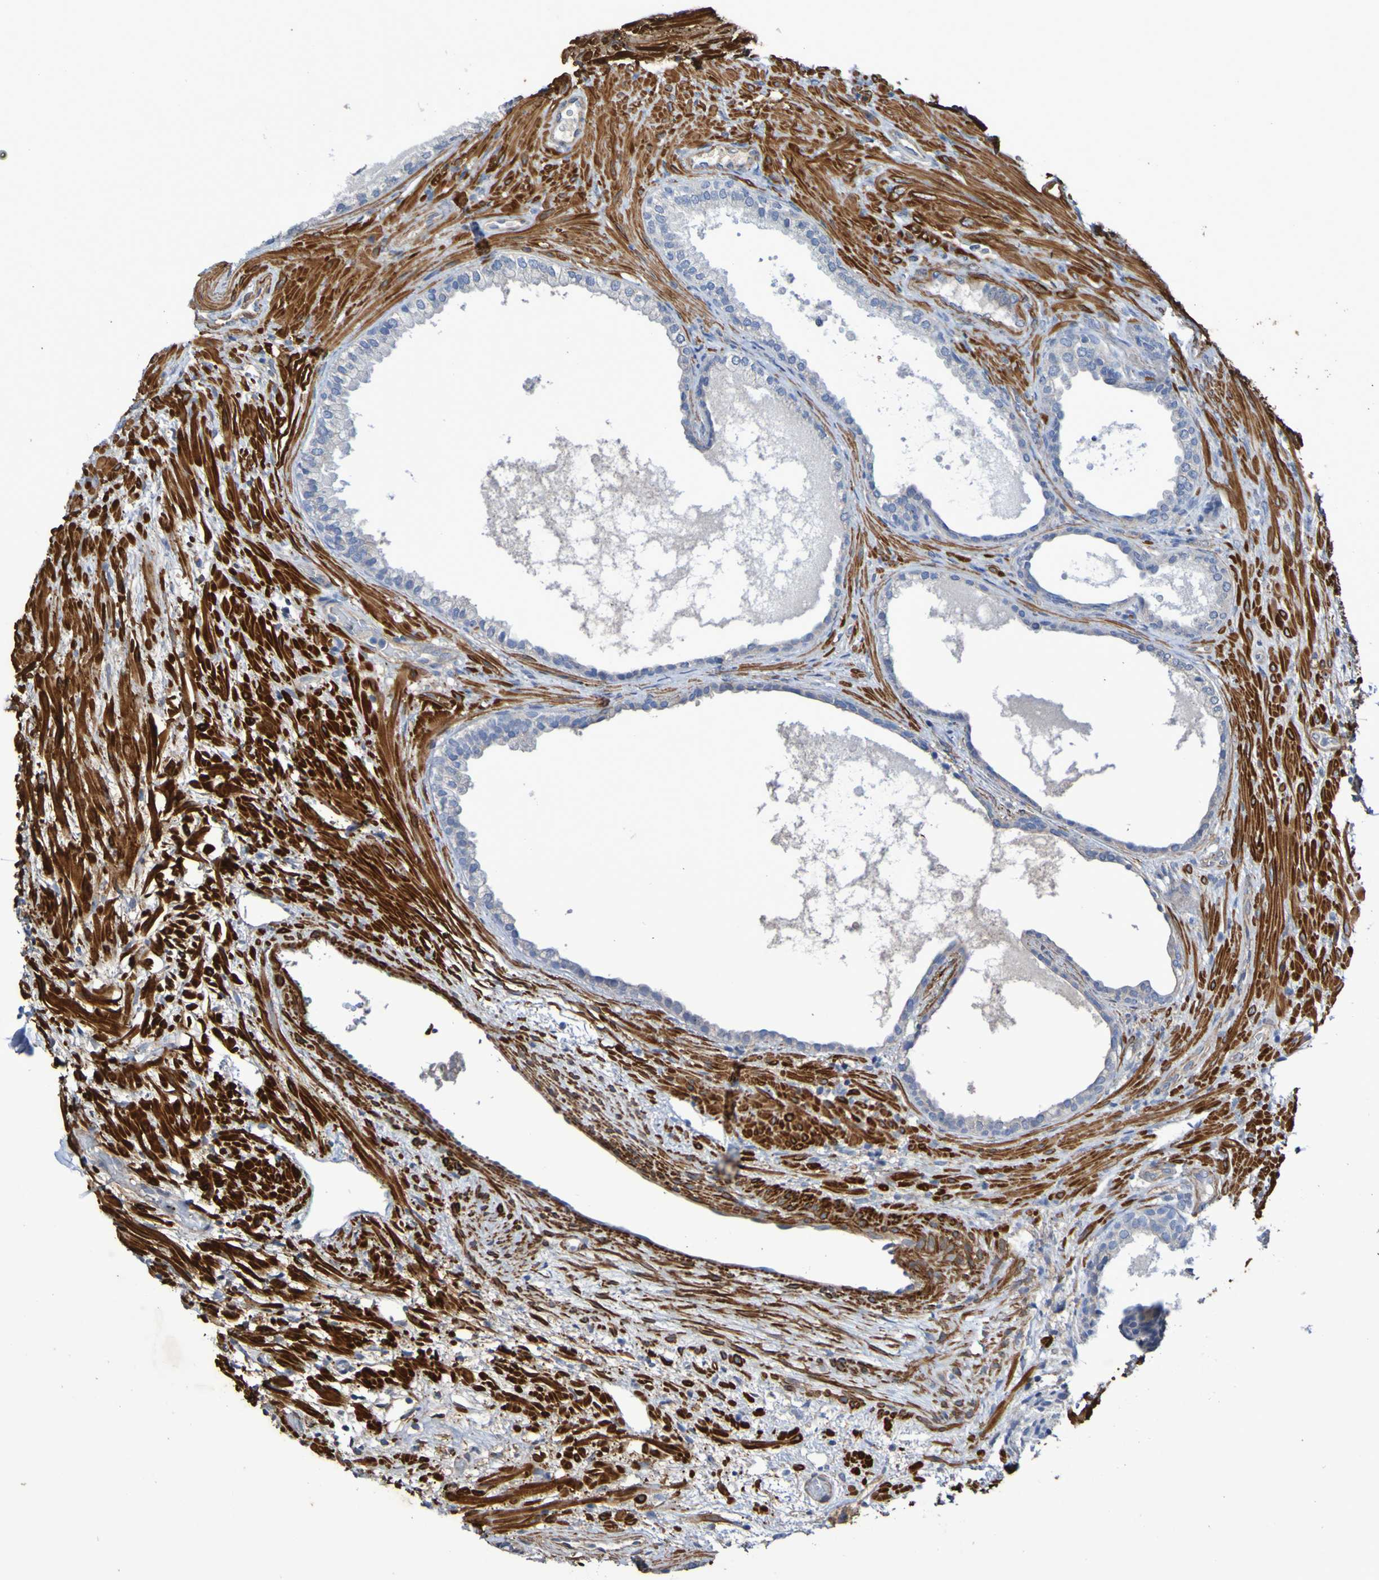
{"staining": {"intensity": "negative", "quantity": "none", "location": "none"}, "tissue": "prostate", "cell_type": "Glandular cells", "image_type": "normal", "snomed": [{"axis": "morphology", "description": "Normal tissue, NOS"}, {"axis": "topography", "description": "Prostate"}], "caption": "IHC histopathology image of unremarkable human prostate stained for a protein (brown), which shows no expression in glandular cells. (IHC, brightfield microscopy, high magnification).", "gene": "SRPRB", "patient": {"sex": "male", "age": 76}}